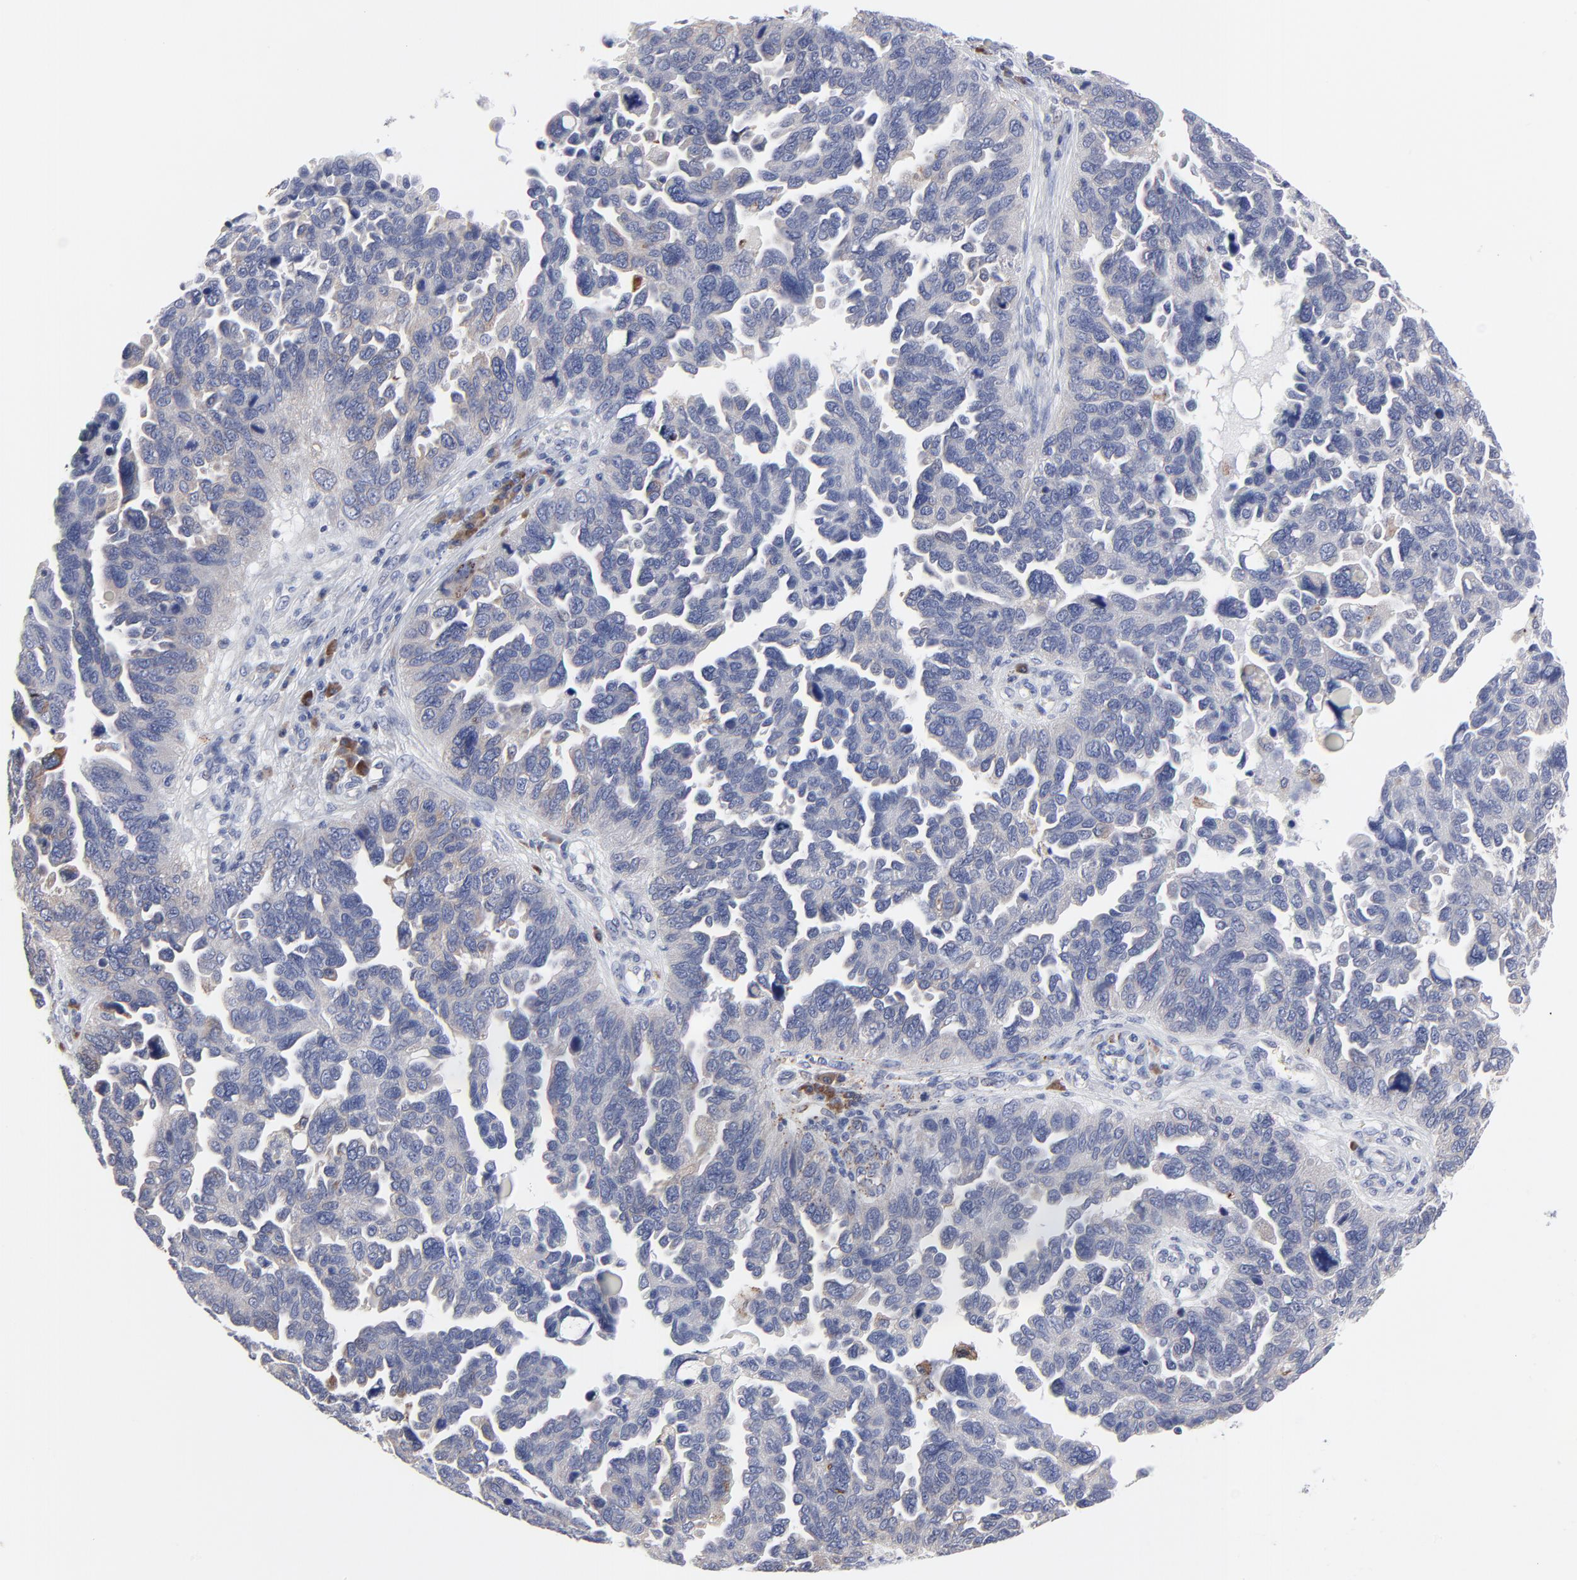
{"staining": {"intensity": "negative", "quantity": "none", "location": "none"}, "tissue": "ovarian cancer", "cell_type": "Tumor cells", "image_type": "cancer", "snomed": [{"axis": "morphology", "description": "Cystadenocarcinoma, serous, NOS"}, {"axis": "topography", "description": "Ovary"}], "caption": "The micrograph reveals no significant staining in tumor cells of serous cystadenocarcinoma (ovarian).", "gene": "TRIM22", "patient": {"sex": "female", "age": 64}}